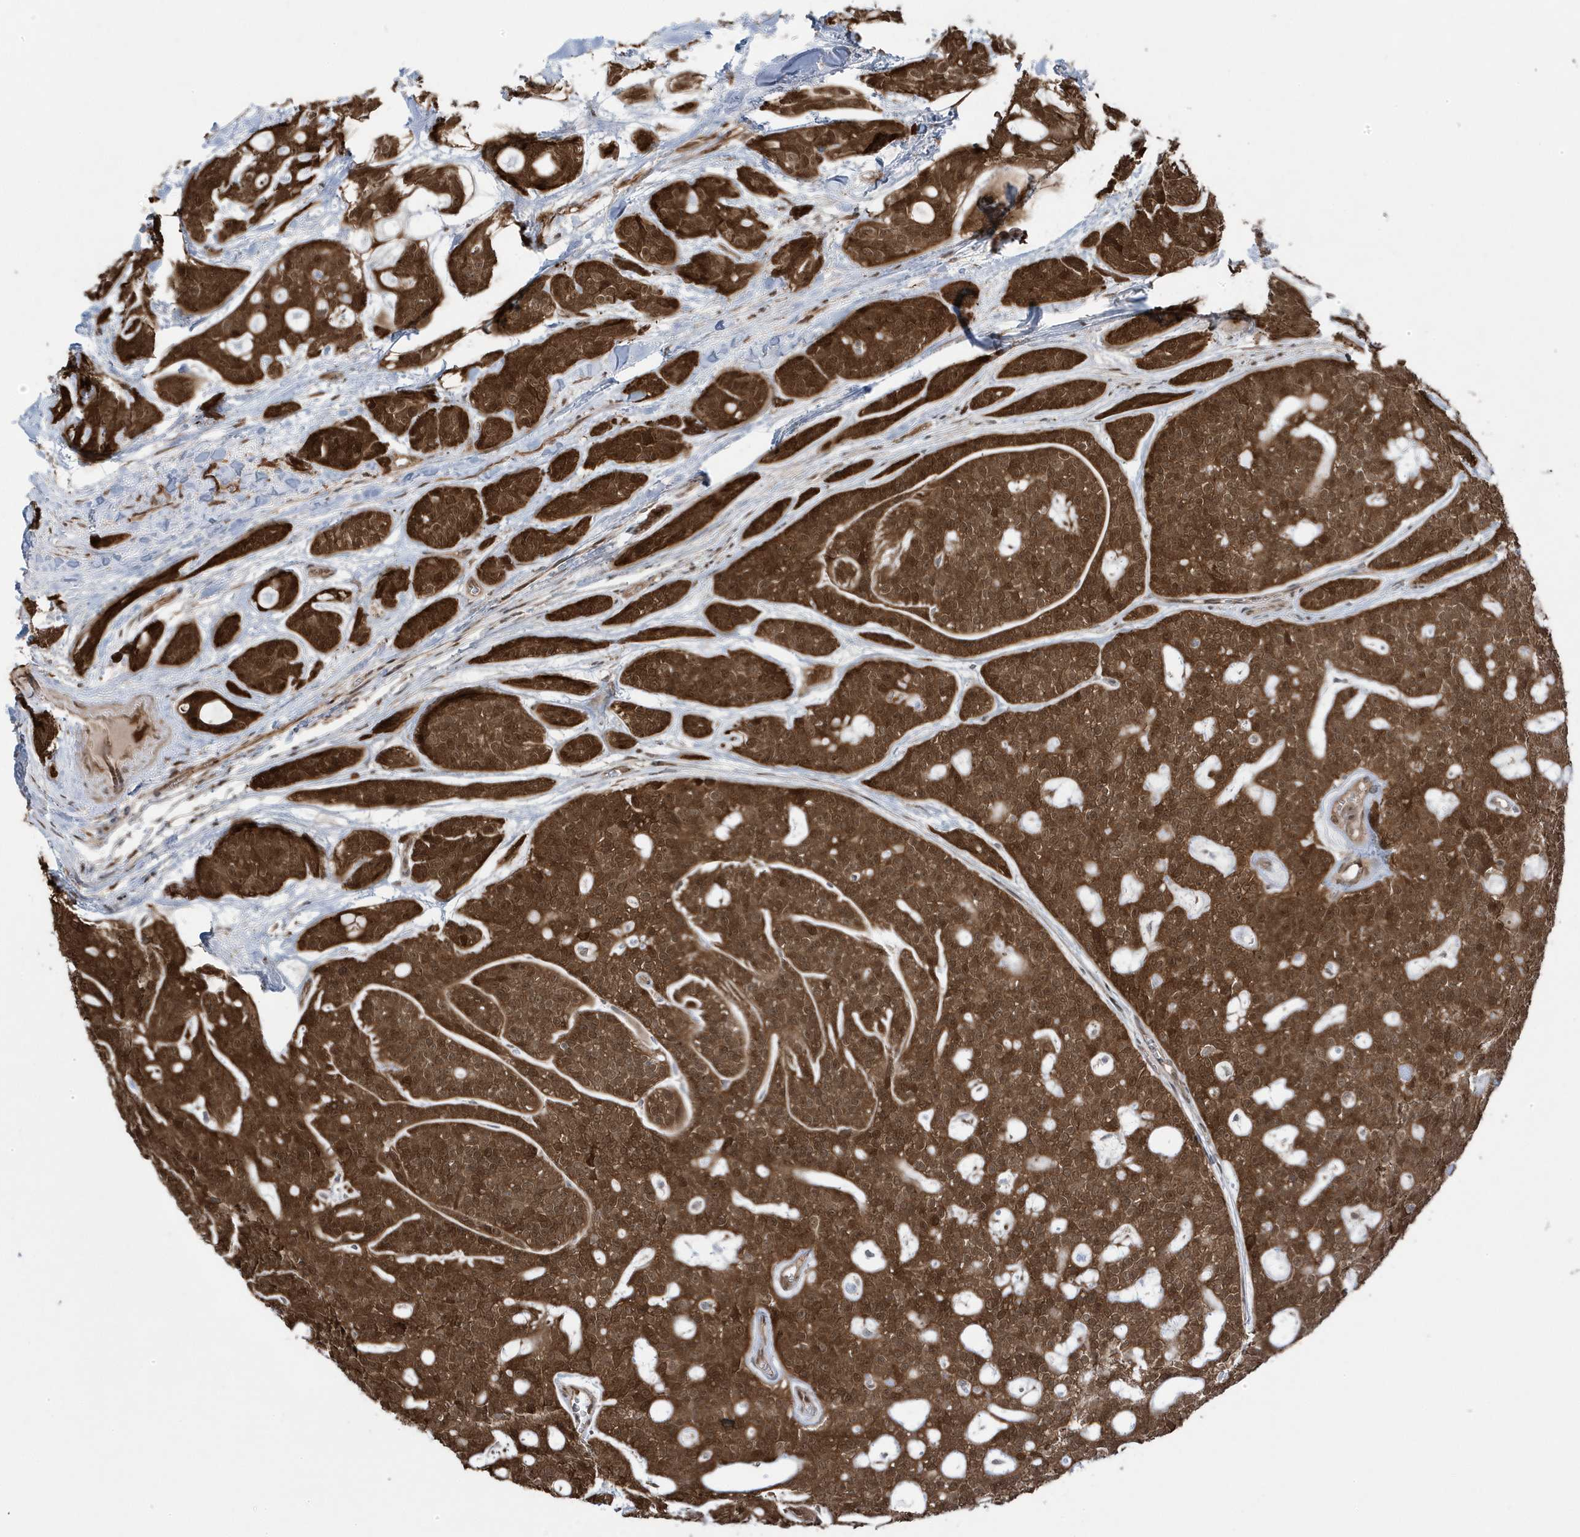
{"staining": {"intensity": "strong", "quantity": ">75%", "location": "cytoplasmic/membranous,nuclear"}, "tissue": "head and neck cancer", "cell_type": "Tumor cells", "image_type": "cancer", "snomed": [{"axis": "morphology", "description": "Adenocarcinoma, NOS"}, {"axis": "topography", "description": "Head-Neck"}], "caption": "Head and neck cancer (adenocarcinoma) stained for a protein (brown) exhibits strong cytoplasmic/membranous and nuclear positive positivity in about >75% of tumor cells.", "gene": "MAPK1IP1L", "patient": {"sex": "male", "age": 66}}